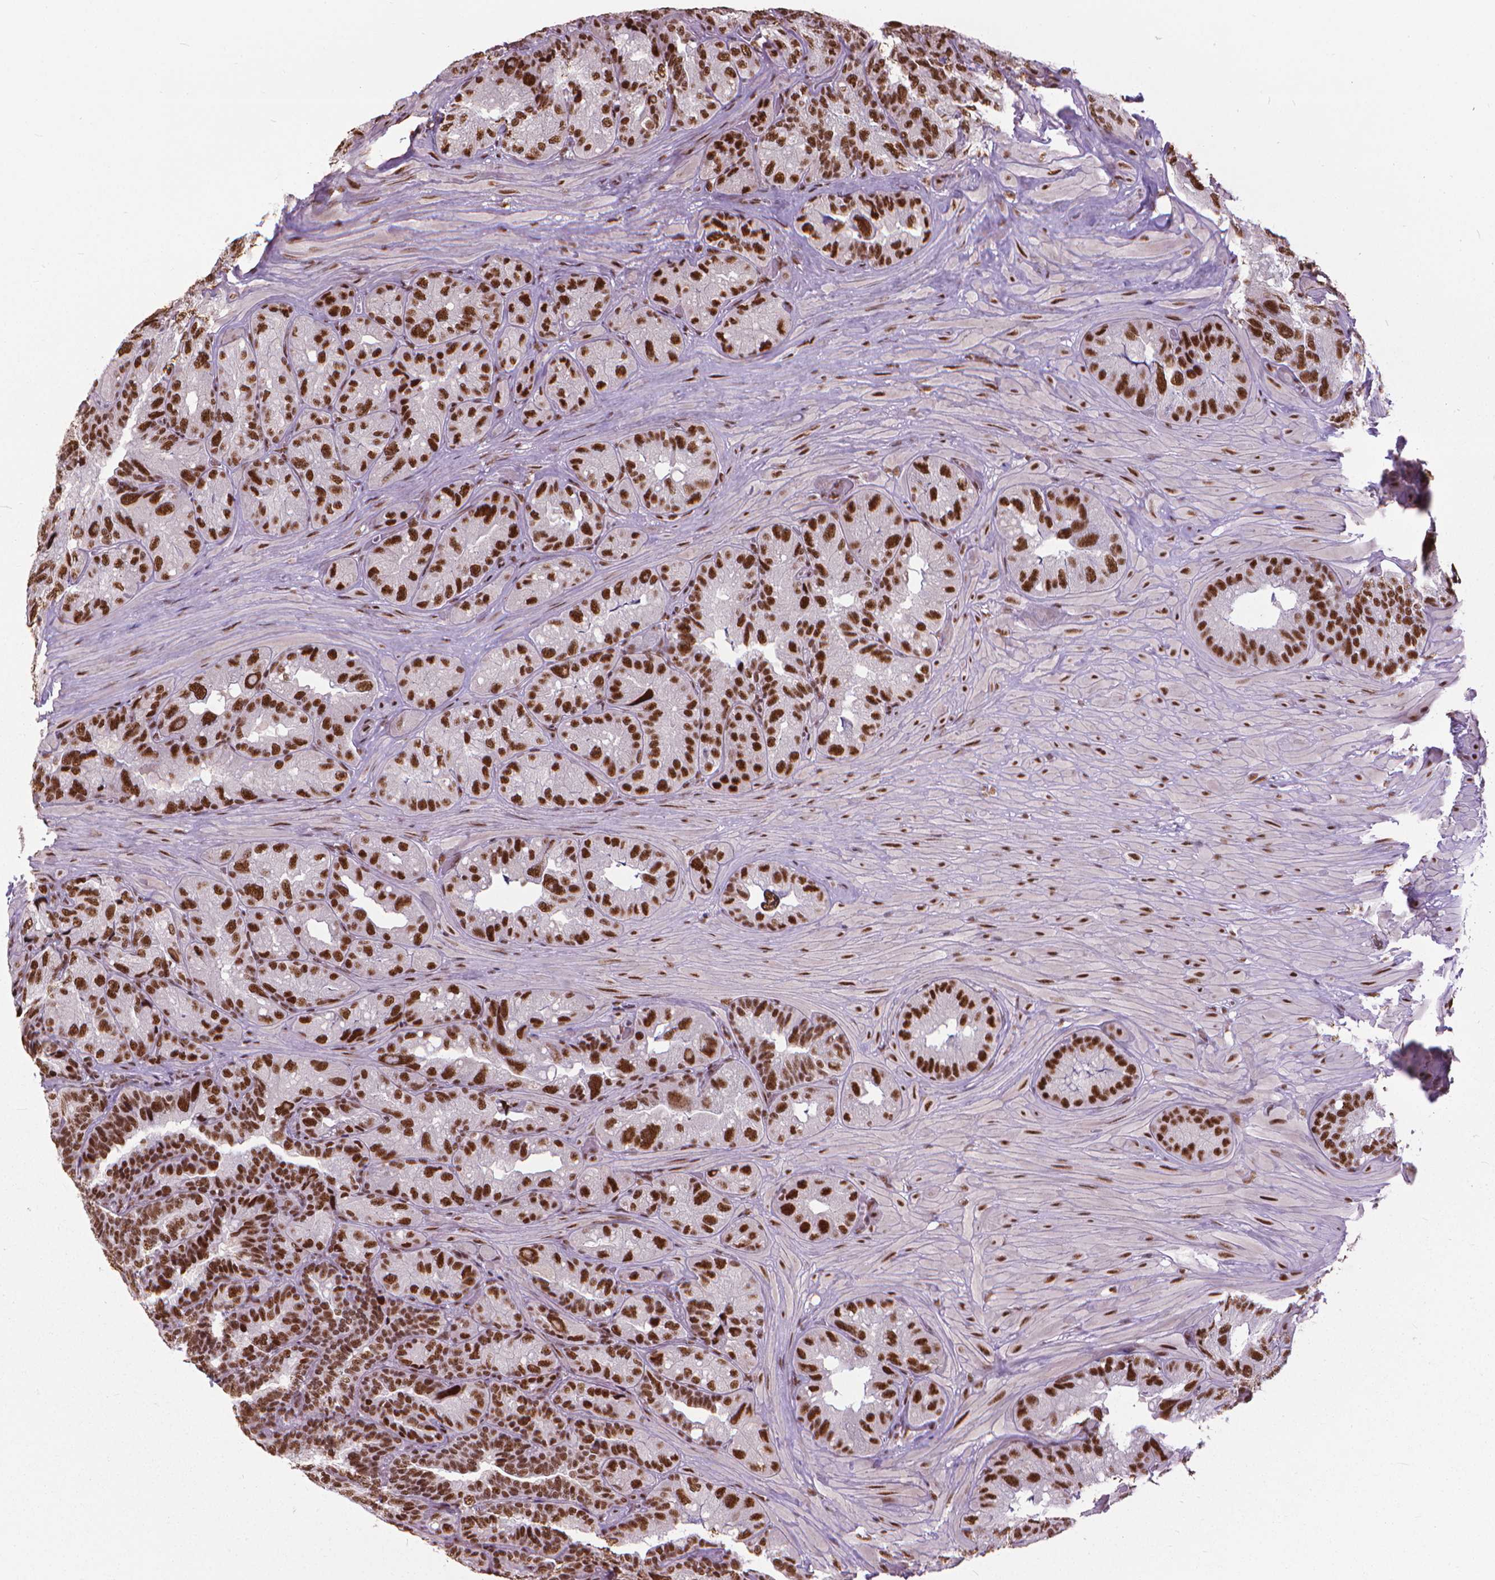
{"staining": {"intensity": "strong", "quantity": ">75%", "location": "nuclear"}, "tissue": "seminal vesicle", "cell_type": "Glandular cells", "image_type": "normal", "snomed": [{"axis": "morphology", "description": "Normal tissue, NOS"}, {"axis": "topography", "description": "Seminal veicle"}], "caption": "Seminal vesicle stained for a protein displays strong nuclear positivity in glandular cells. (brown staining indicates protein expression, while blue staining denotes nuclei).", "gene": "AKAP8", "patient": {"sex": "male", "age": 60}}